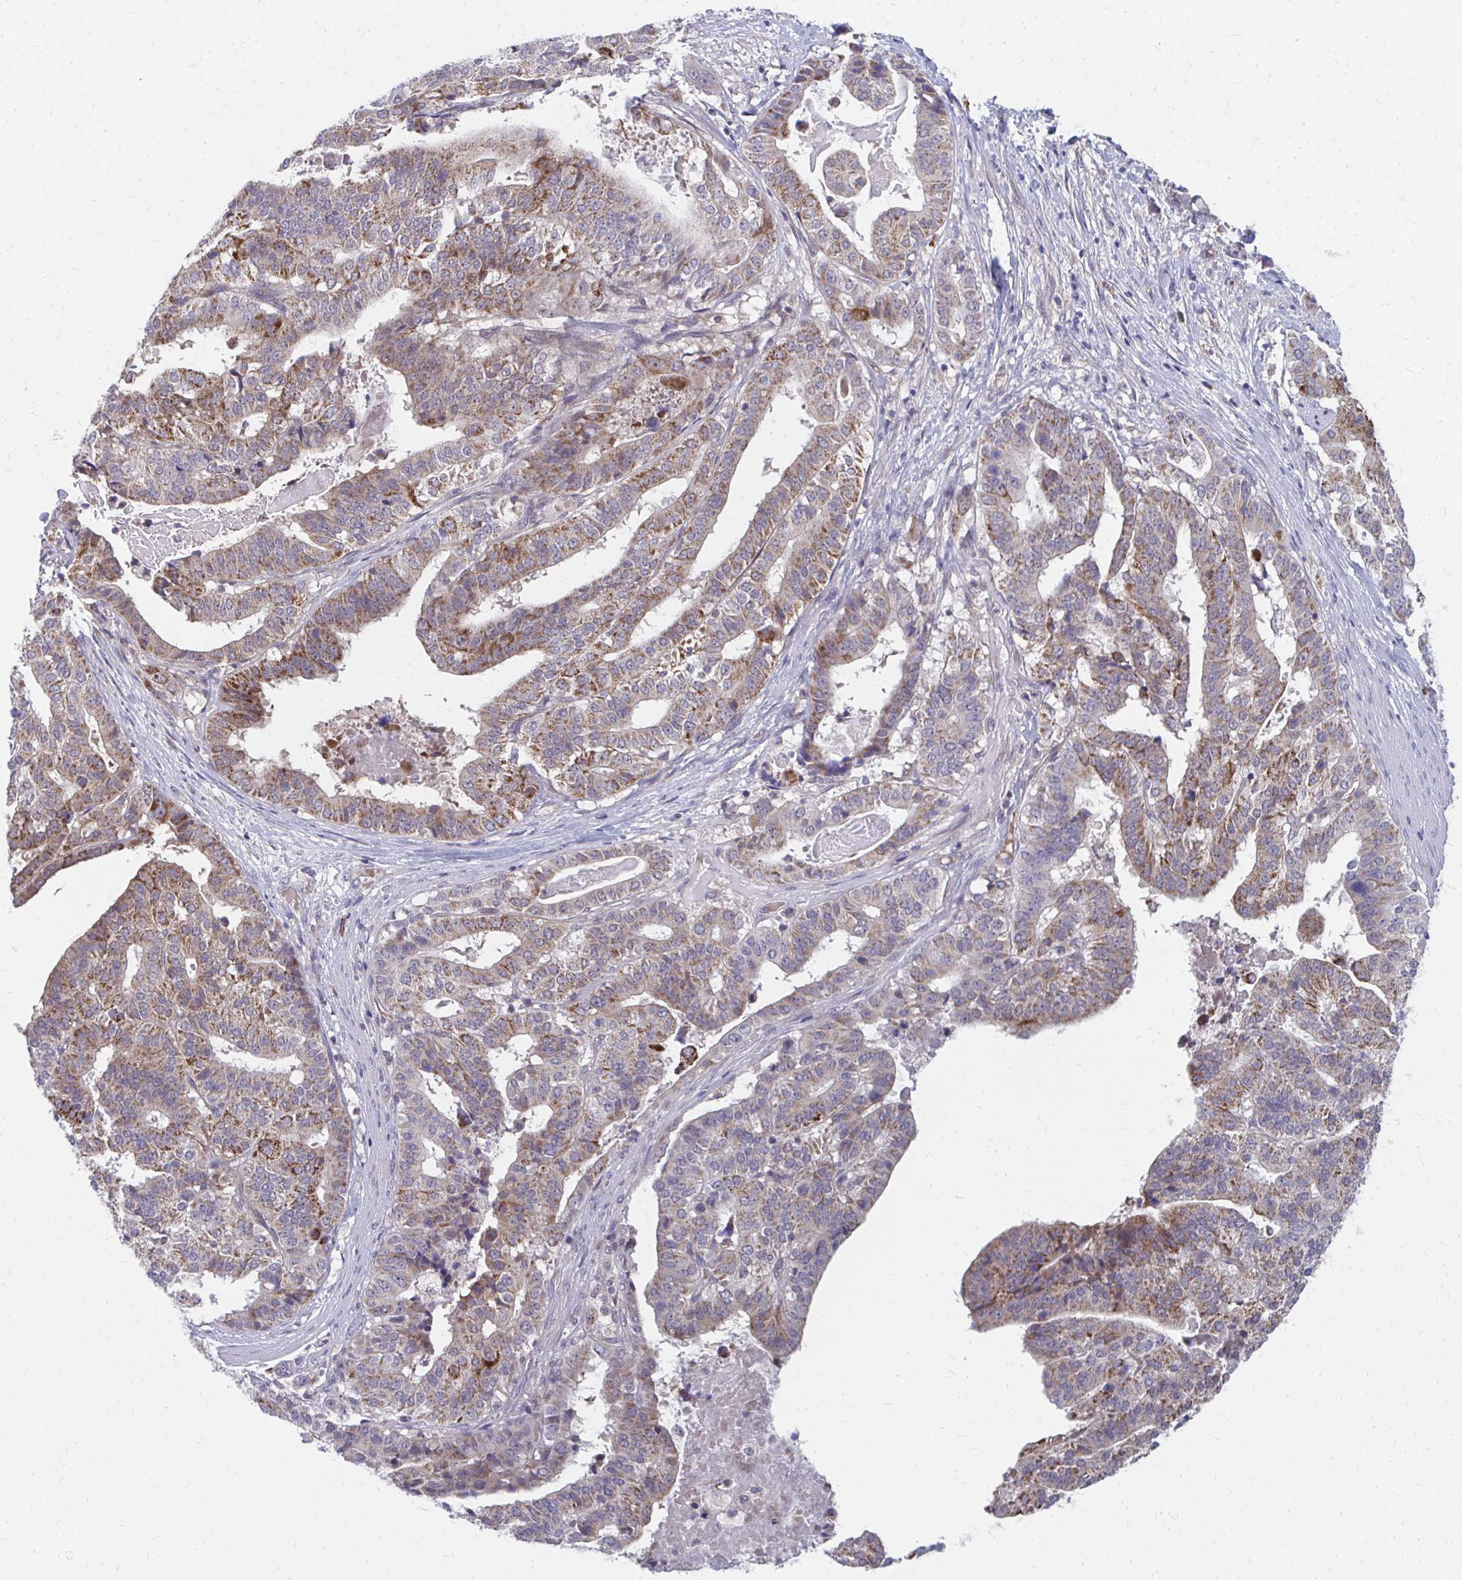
{"staining": {"intensity": "moderate", "quantity": "25%-75%", "location": "cytoplasmic/membranous"}, "tissue": "stomach cancer", "cell_type": "Tumor cells", "image_type": "cancer", "snomed": [{"axis": "morphology", "description": "Adenocarcinoma, NOS"}, {"axis": "topography", "description": "Stomach"}], "caption": "Stomach adenocarcinoma stained with a protein marker shows moderate staining in tumor cells.", "gene": "PABIR3", "patient": {"sex": "male", "age": 48}}